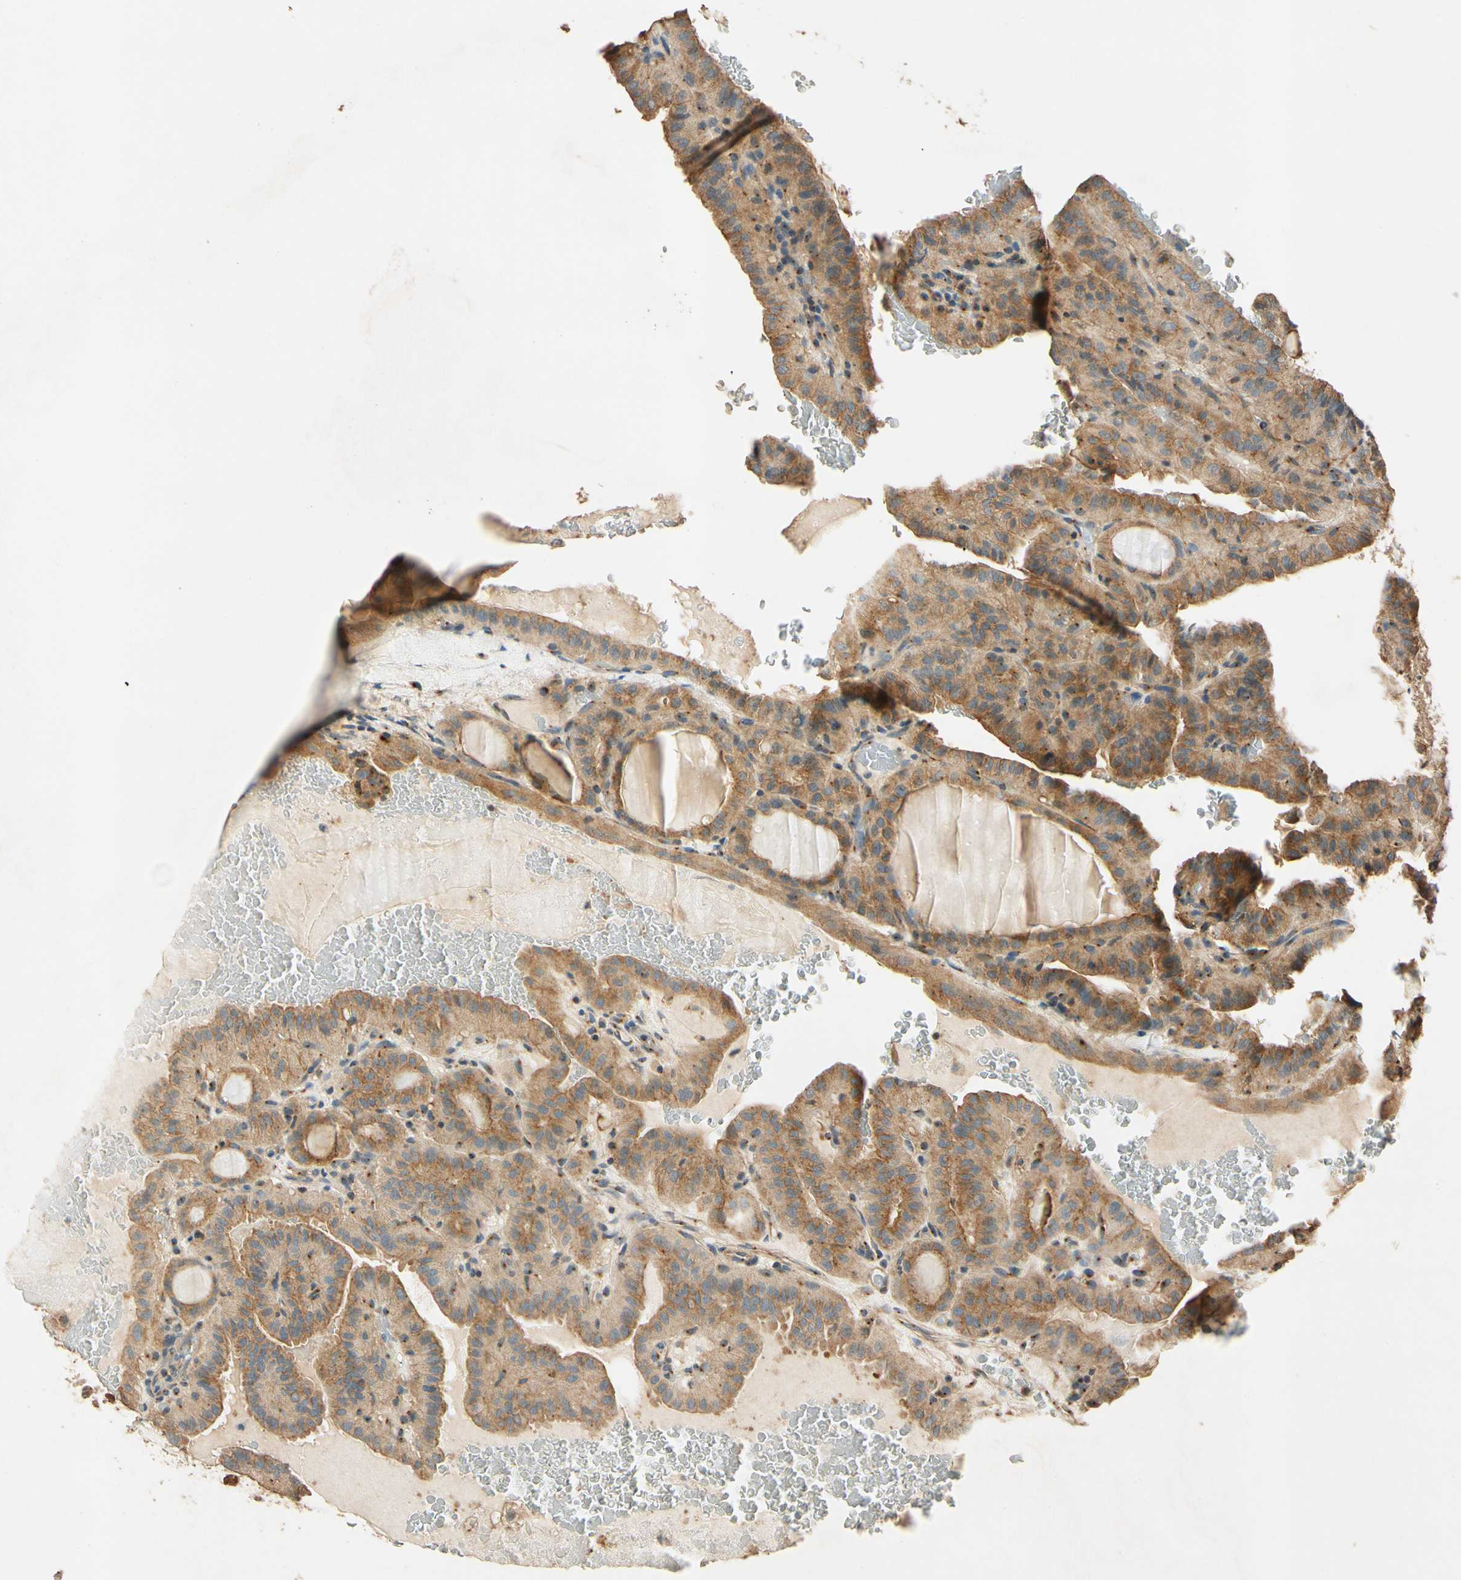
{"staining": {"intensity": "moderate", "quantity": ">75%", "location": "cytoplasmic/membranous"}, "tissue": "thyroid cancer", "cell_type": "Tumor cells", "image_type": "cancer", "snomed": [{"axis": "morphology", "description": "Papillary adenocarcinoma, NOS"}, {"axis": "topography", "description": "Thyroid gland"}], "caption": "Papillary adenocarcinoma (thyroid) stained with a protein marker shows moderate staining in tumor cells.", "gene": "AKAP9", "patient": {"sex": "male", "age": 77}}